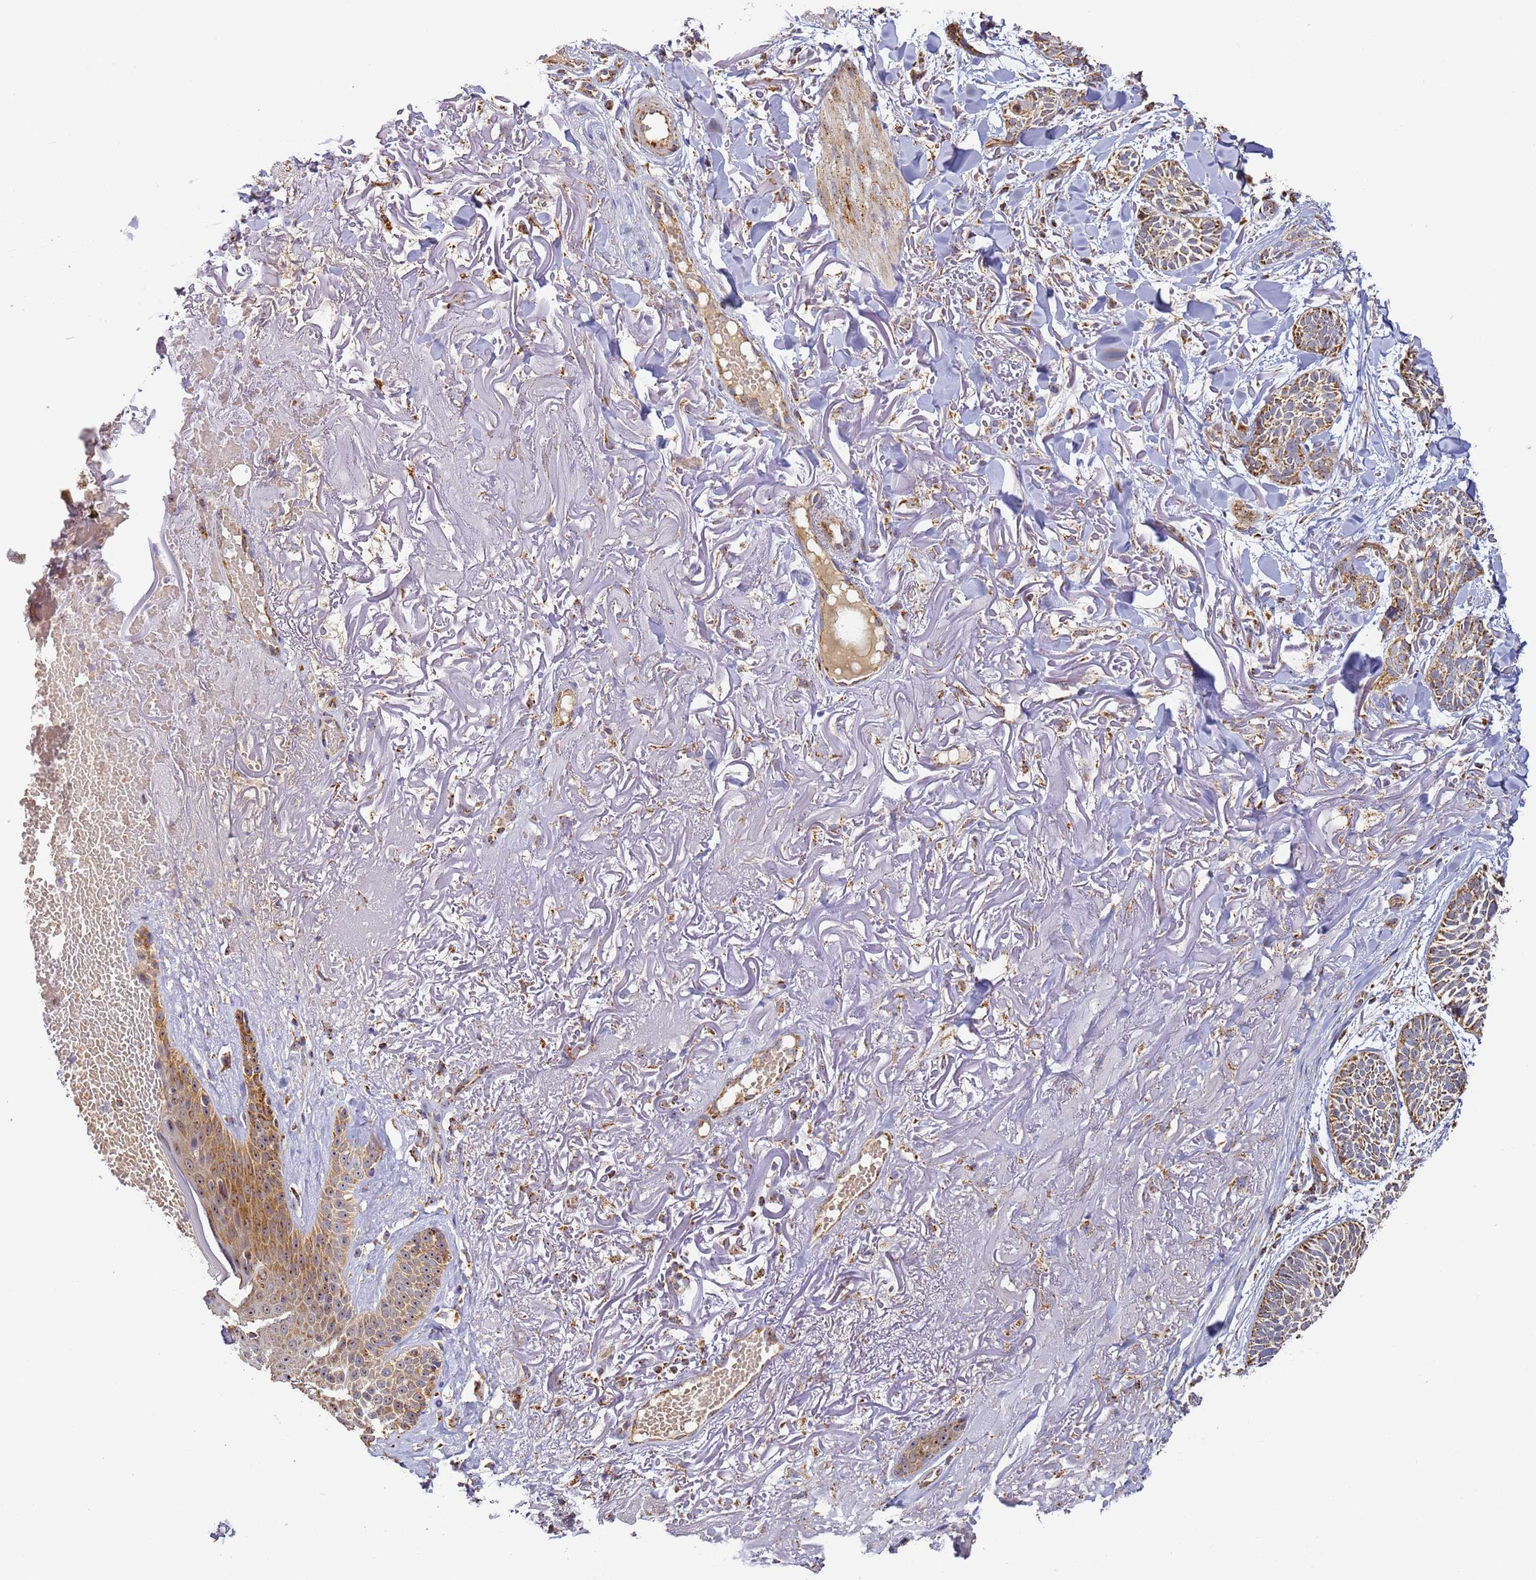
{"staining": {"intensity": "moderate", "quantity": ">75%", "location": "cytoplasmic/membranous"}, "tissue": "skin cancer", "cell_type": "Tumor cells", "image_type": "cancer", "snomed": [{"axis": "morphology", "description": "Normal tissue, NOS"}, {"axis": "morphology", "description": "Basal cell carcinoma"}, {"axis": "topography", "description": "Skin"}], "caption": "Immunohistochemical staining of skin cancer demonstrates medium levels of moderate cytoplasmic/membranous protein positivity in about >75% of tumor cells.", "gene": "FRG2C", "patient": {"sex": "male", "age": 66}}